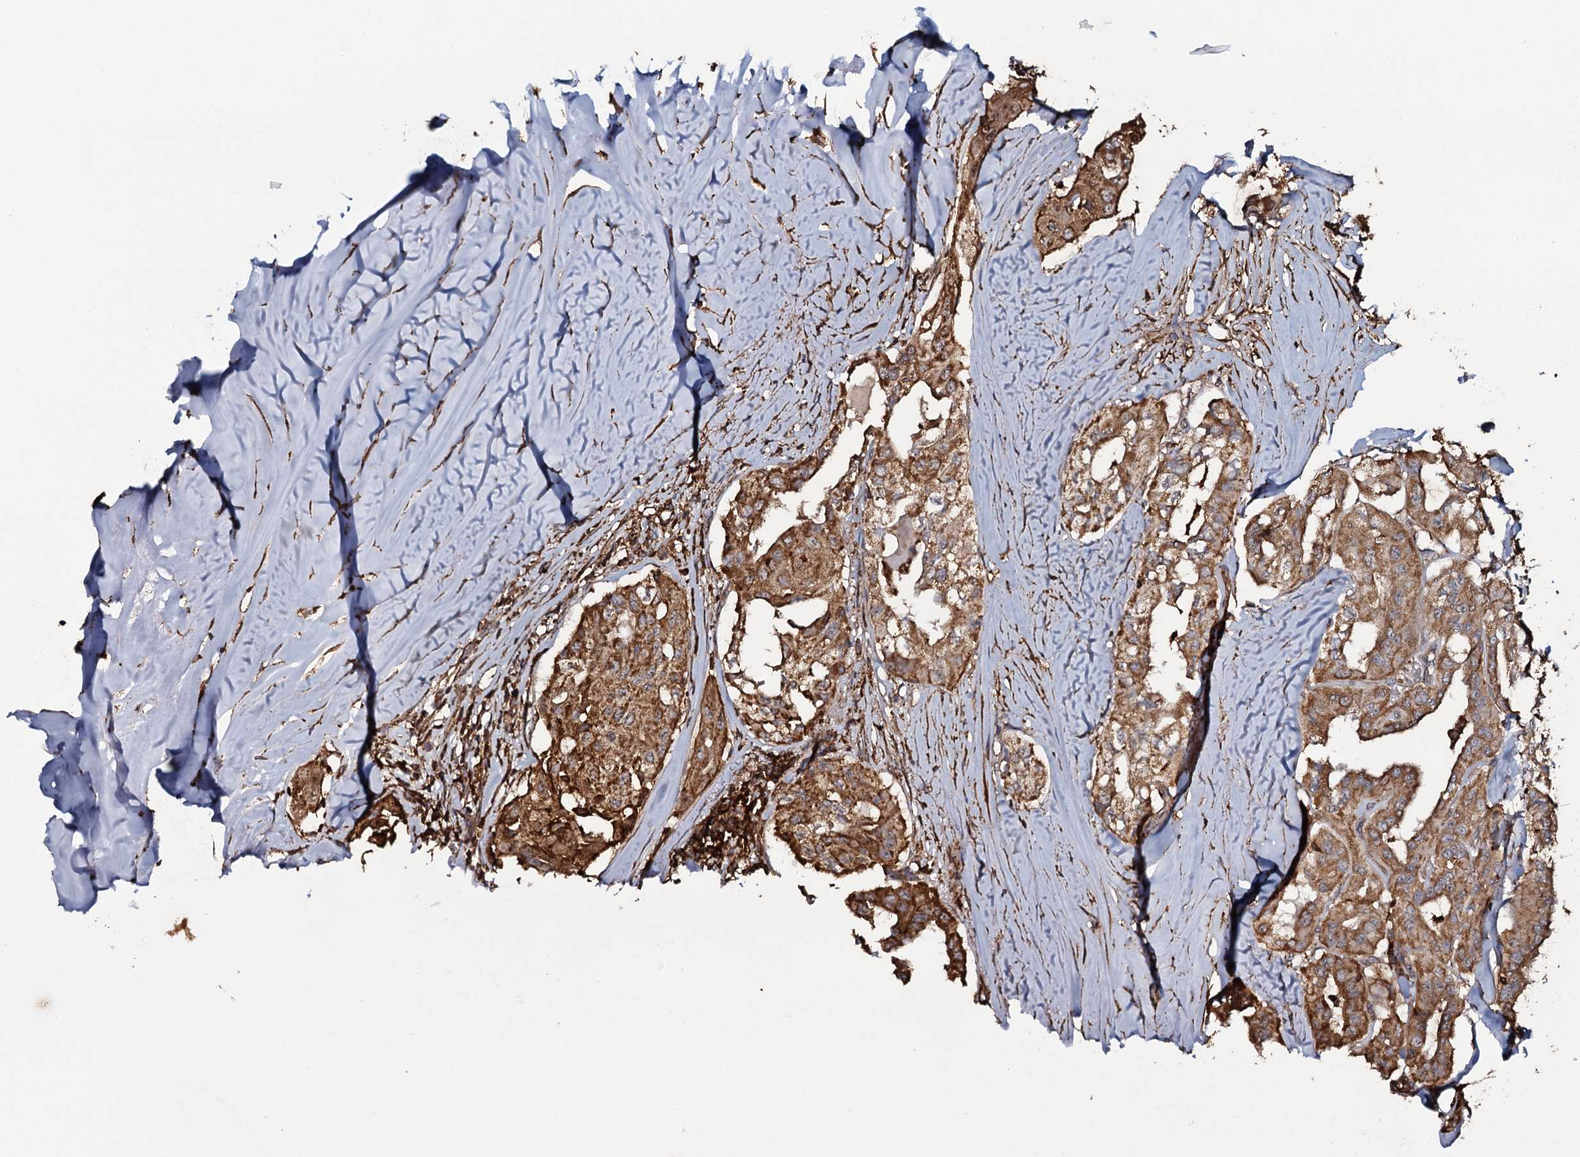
{"staining": {"intensity": "moderate", "quantity": ">75%", "location": "cytoplasmic/membranous"}, "tissue": "thyroid cancer", "cell_type": "Tumor cells", "image_type": "cancer", "snomed": [{"axis": "morphology", "description": "Papillary adenocarcinoma, NOS"}, {"axis": "topography", "description": "Thyroid gland"}], "caption": "This is a photomicrograph of IHC staining of thyroid cancer, which shows moderate positivity in the cytoplasmic/membranous of tumor cells.", "gene": "VWA8", "patient": {"sex": "female", "age": 59}}